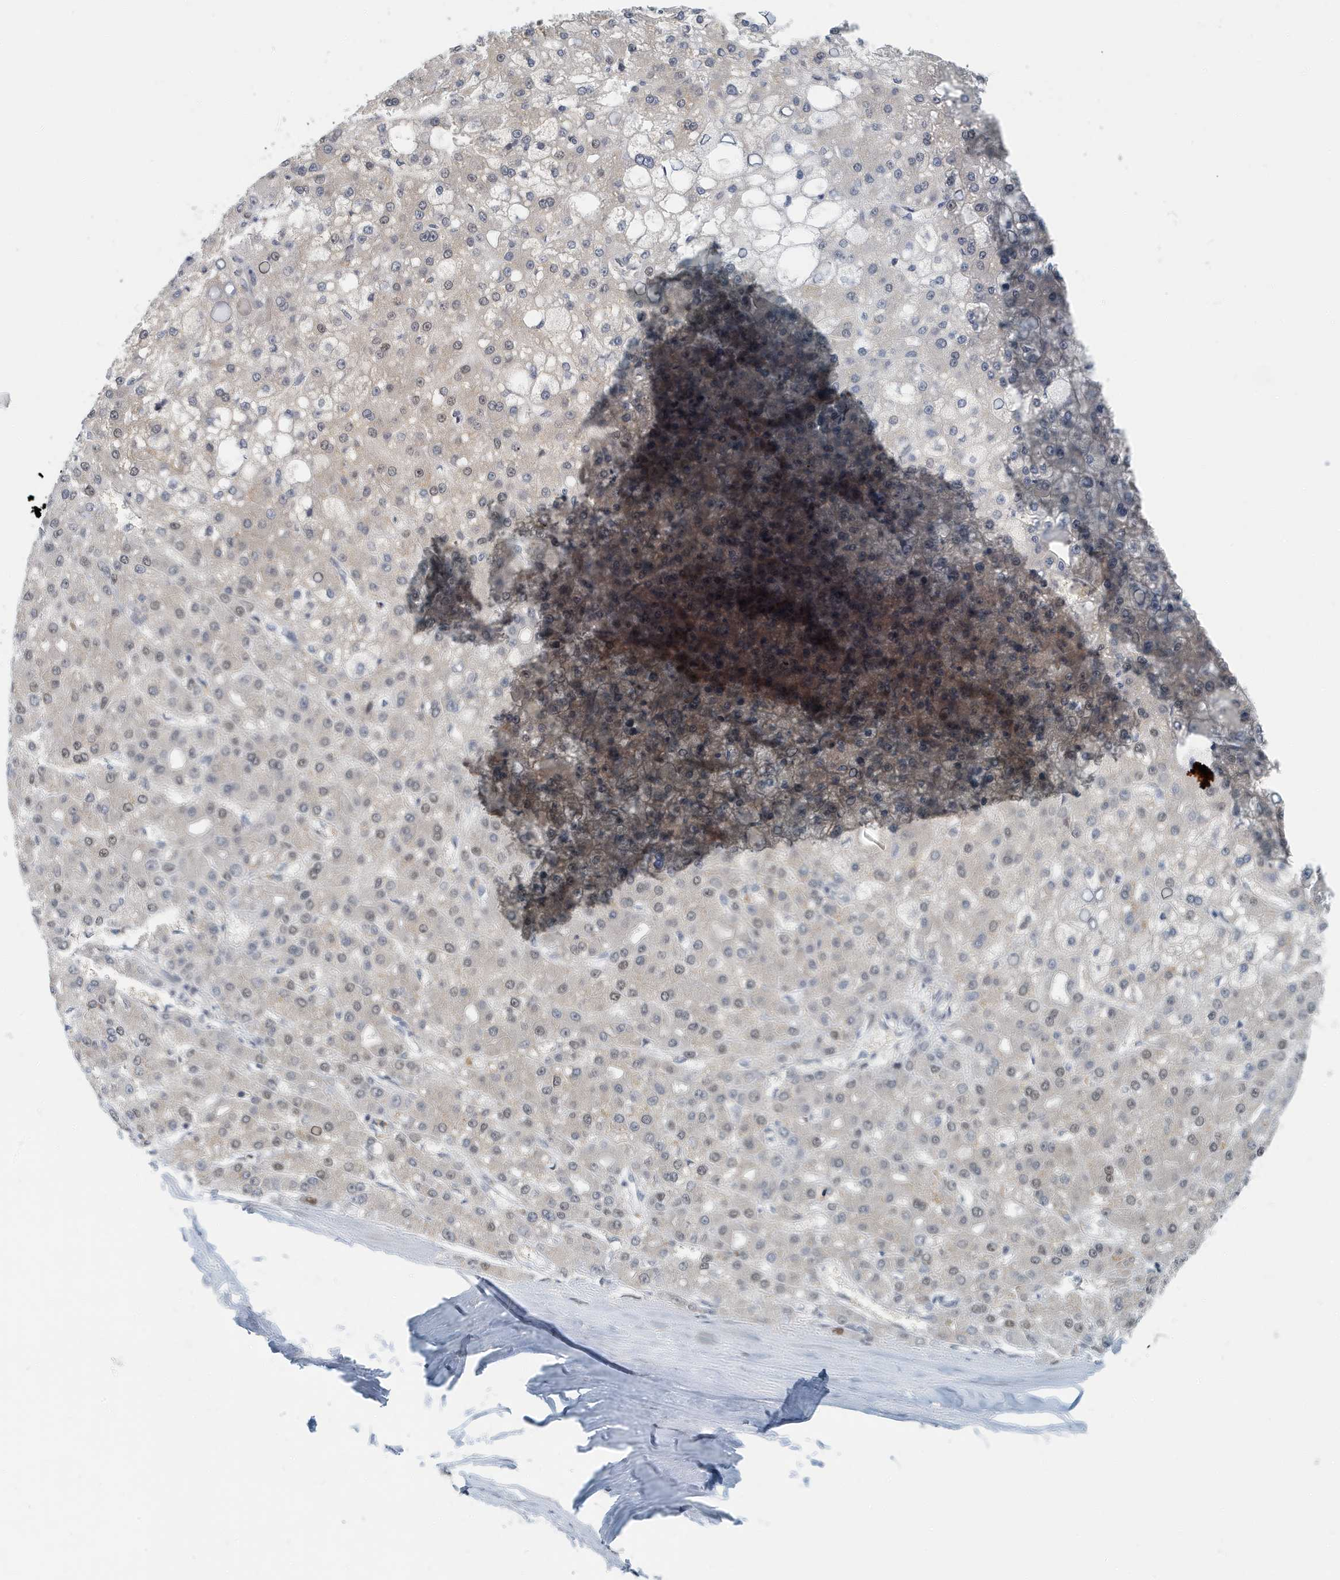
{"staining": {"intensity": "weak", "quantity": "25%-75%", "location": "nuclear"}, "tissue": "liver cancer", "cell_type": "Tumor cells", "image_type": "cancer", "snomed": [{"axis": "morphology", "description": "Carcinoma, Hepatocellular, NOS"}, {"axis": "topography", "description": "Liver"}], "caption": "Protein expression analysis of liver cancer demonstrates weak nuclear staining in approximately 25%-75% of tumor cells. (DAB (3,3'-diaminobenzidine) IHC, brown staining for protein, blue staining for nuclei).", "gene": "KIF15", "patient": {"sex": "male", "age": 67}}